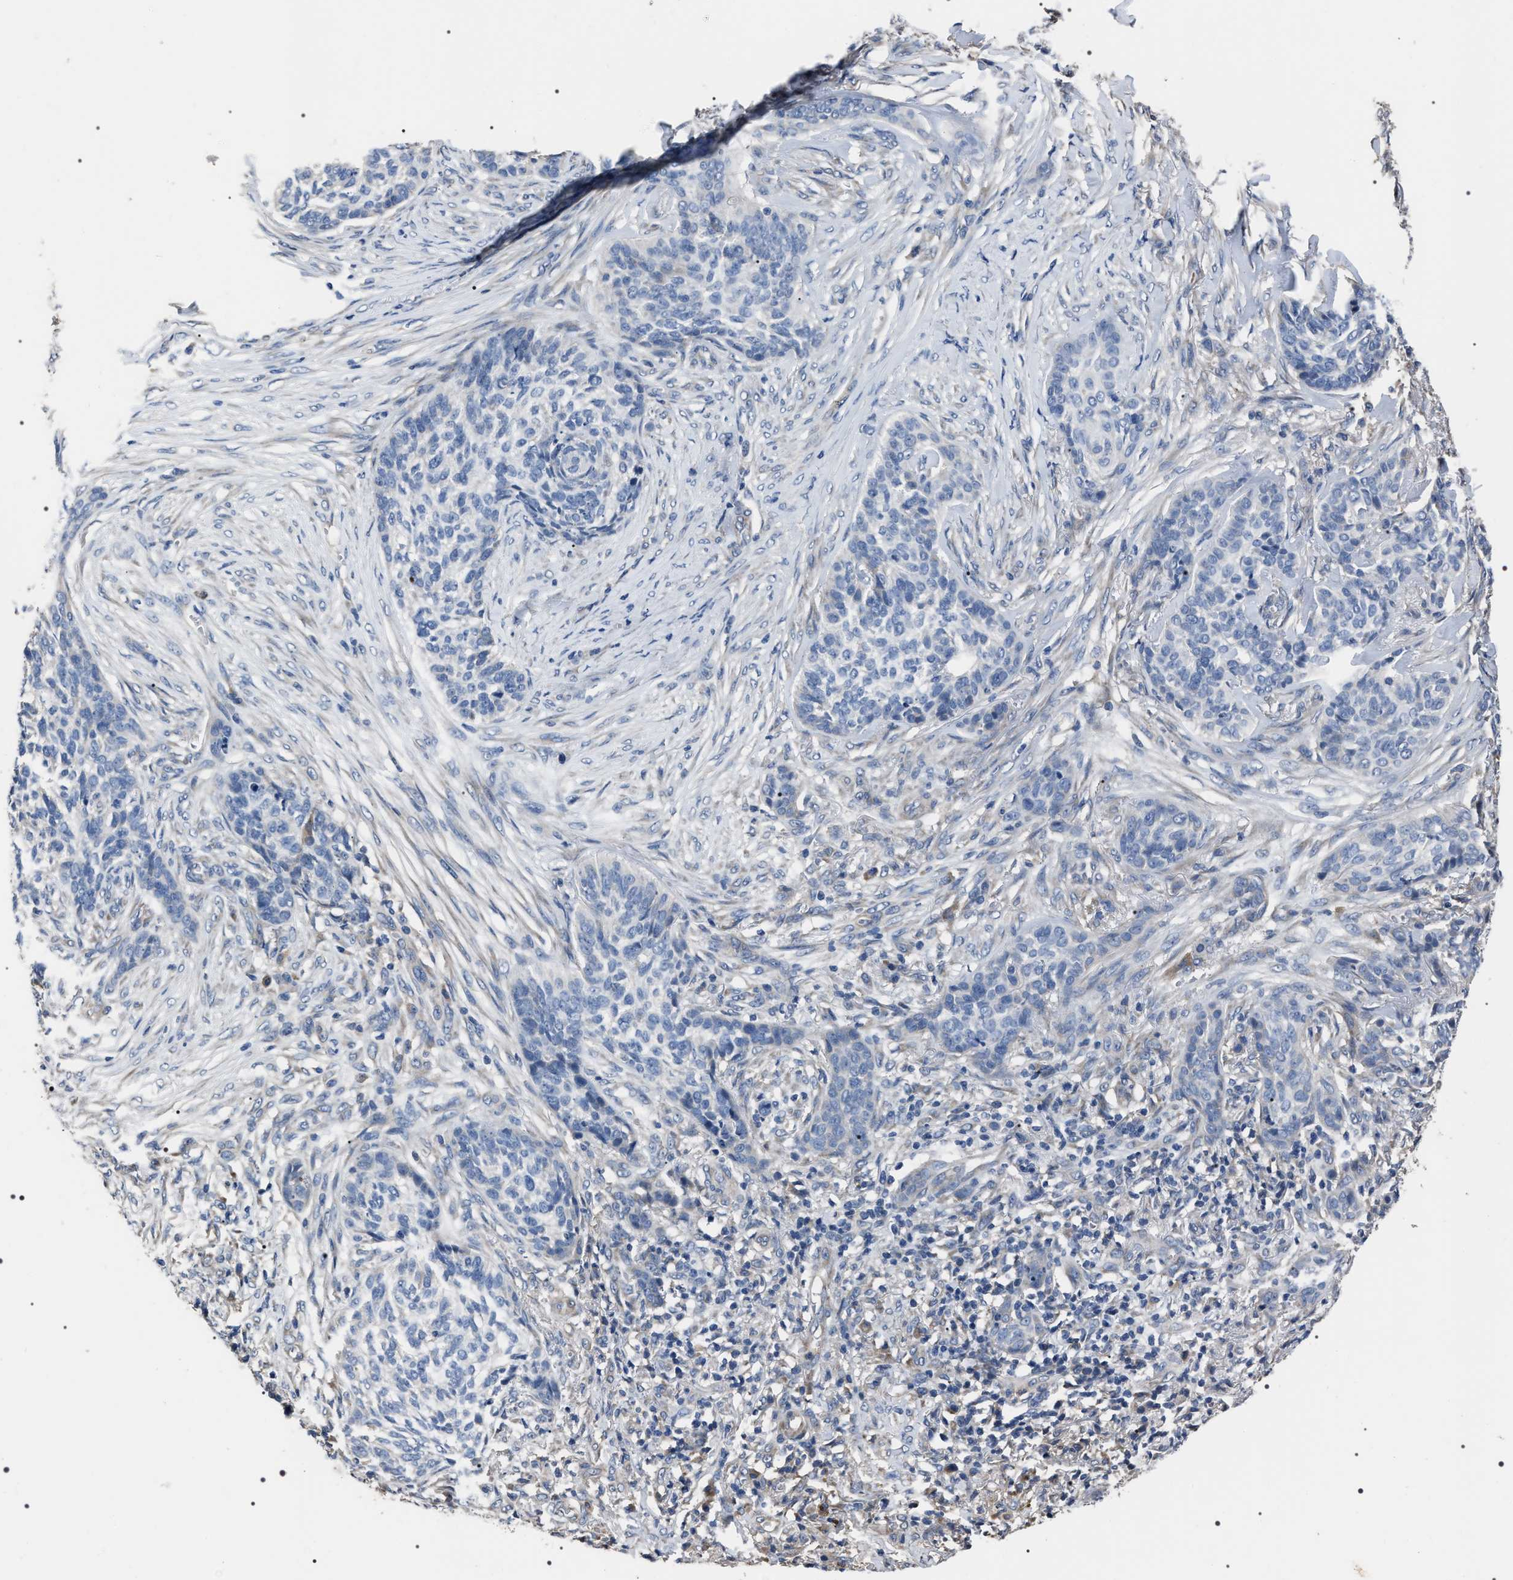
{"staining": {"intensity": "negative", "quantity": "none", "location": "none"}, "tissue": "skin cancer", "cell_type": "Tumor cells", "image_type": "cancer", "snomed": [{"axis": "morphology", "description": "Basal cell carcinoma"}, {"axis": "topography", "description": "Skin"}], "caption": "There is no significant expression in tumor cells of skin basal cell carcinoma. The staining is performed using DAB (3,3'-diaminobenzidine) brown chromogen with nuclei counter-stained in using hematoxylin.", "gene": "TRIM54", "patient": {"sex": "male", "age": 85}}